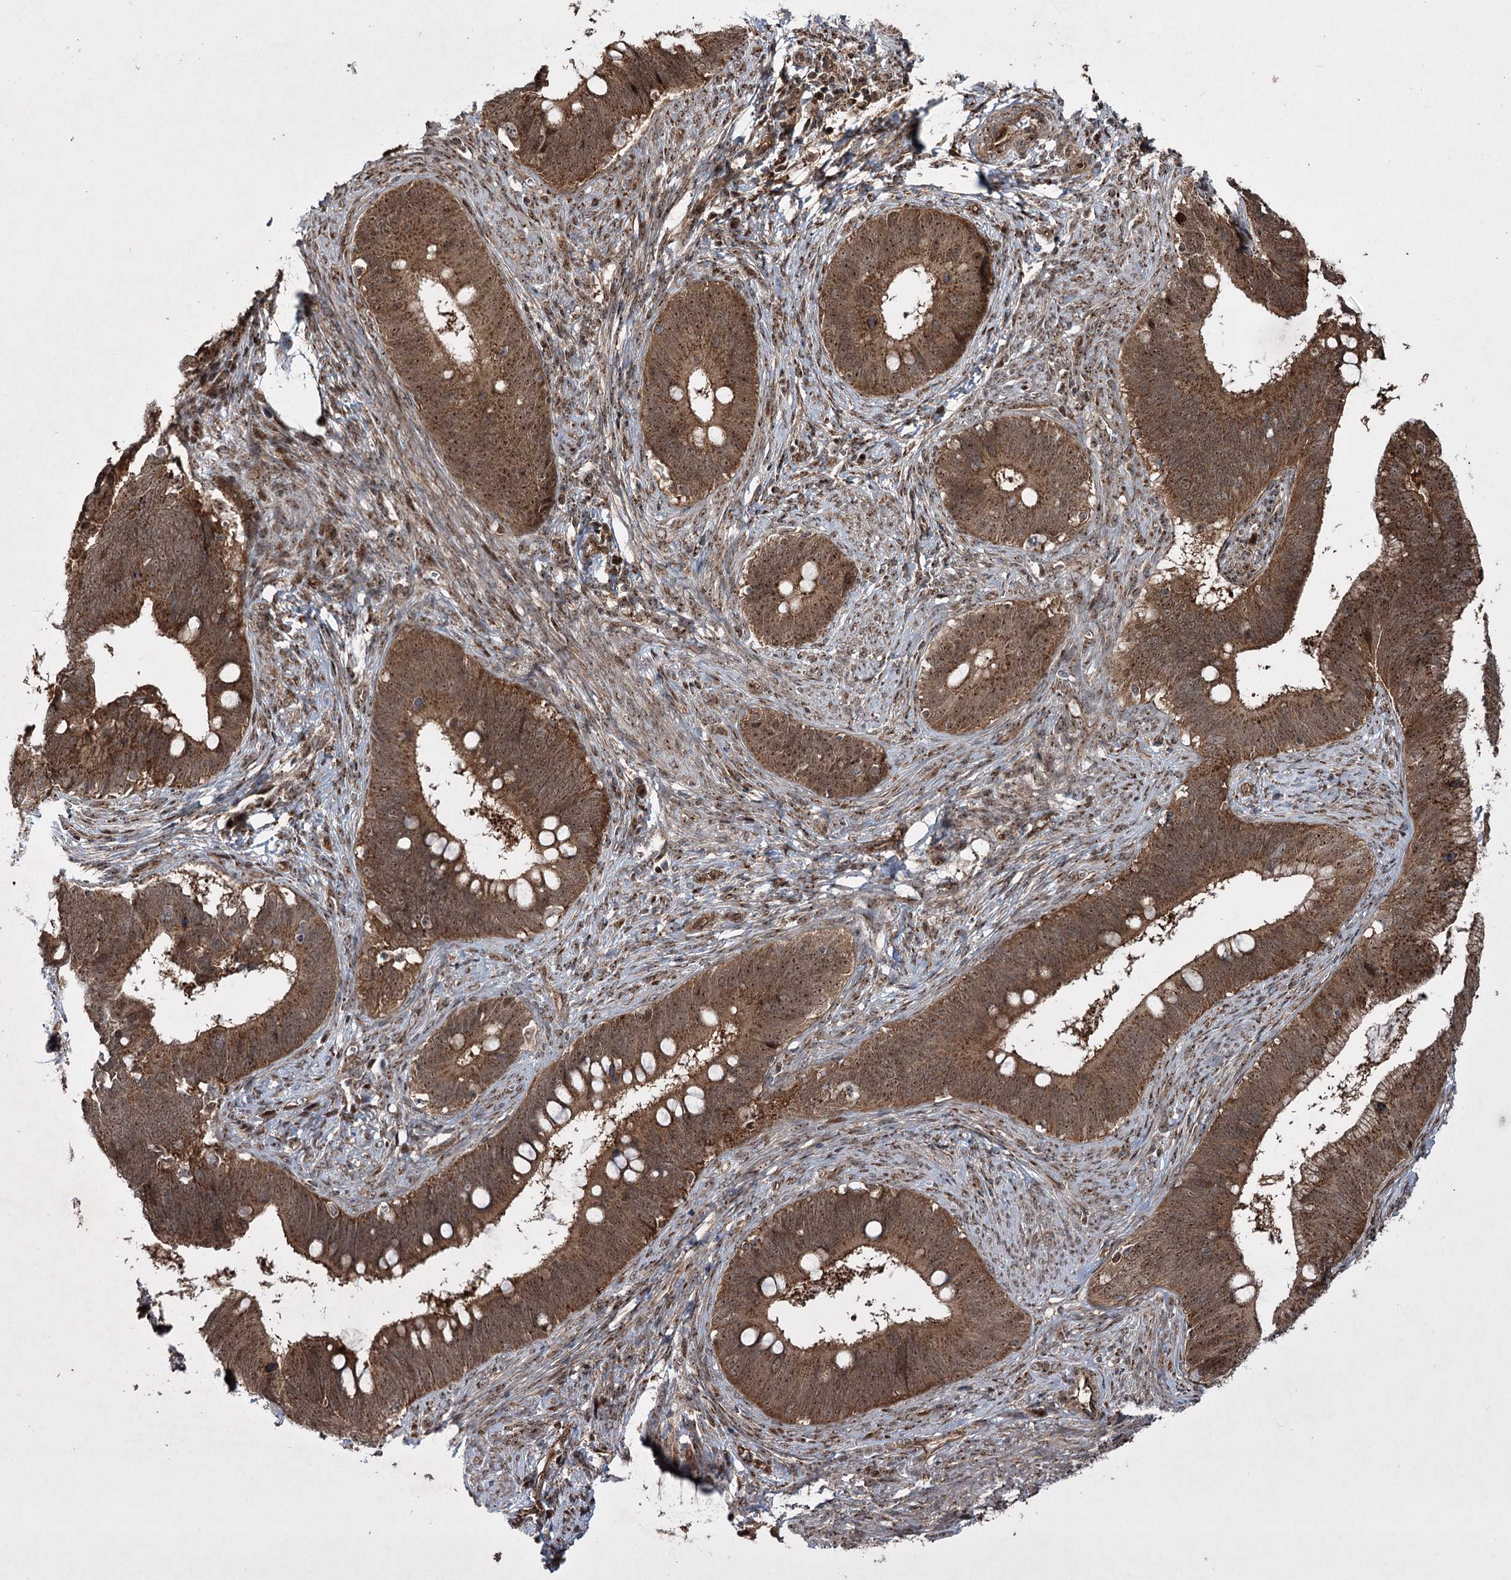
{"staining": {"intensity": "strong", "quantity": ">75%", "location": "cytoplasmic/membranous,nuclear"}, "tissue": "cervical cancer", "cell_type": "Tumor cells", "image_type": "cancer", "snomed": [{"axis": "morphology", "description": "Adenocarcinoma, NOS"}, {"axis": "topography", "description": "Cervix"}], "caption": "Strong cytoplasmic/membranous and nuclear positivity for a protein is present in about >75% of tumor cells of cervical cancer using immunohistochemistry (IHC).", "gene": "SERINC5", "patient": {"sex": "female", "age": 42}}